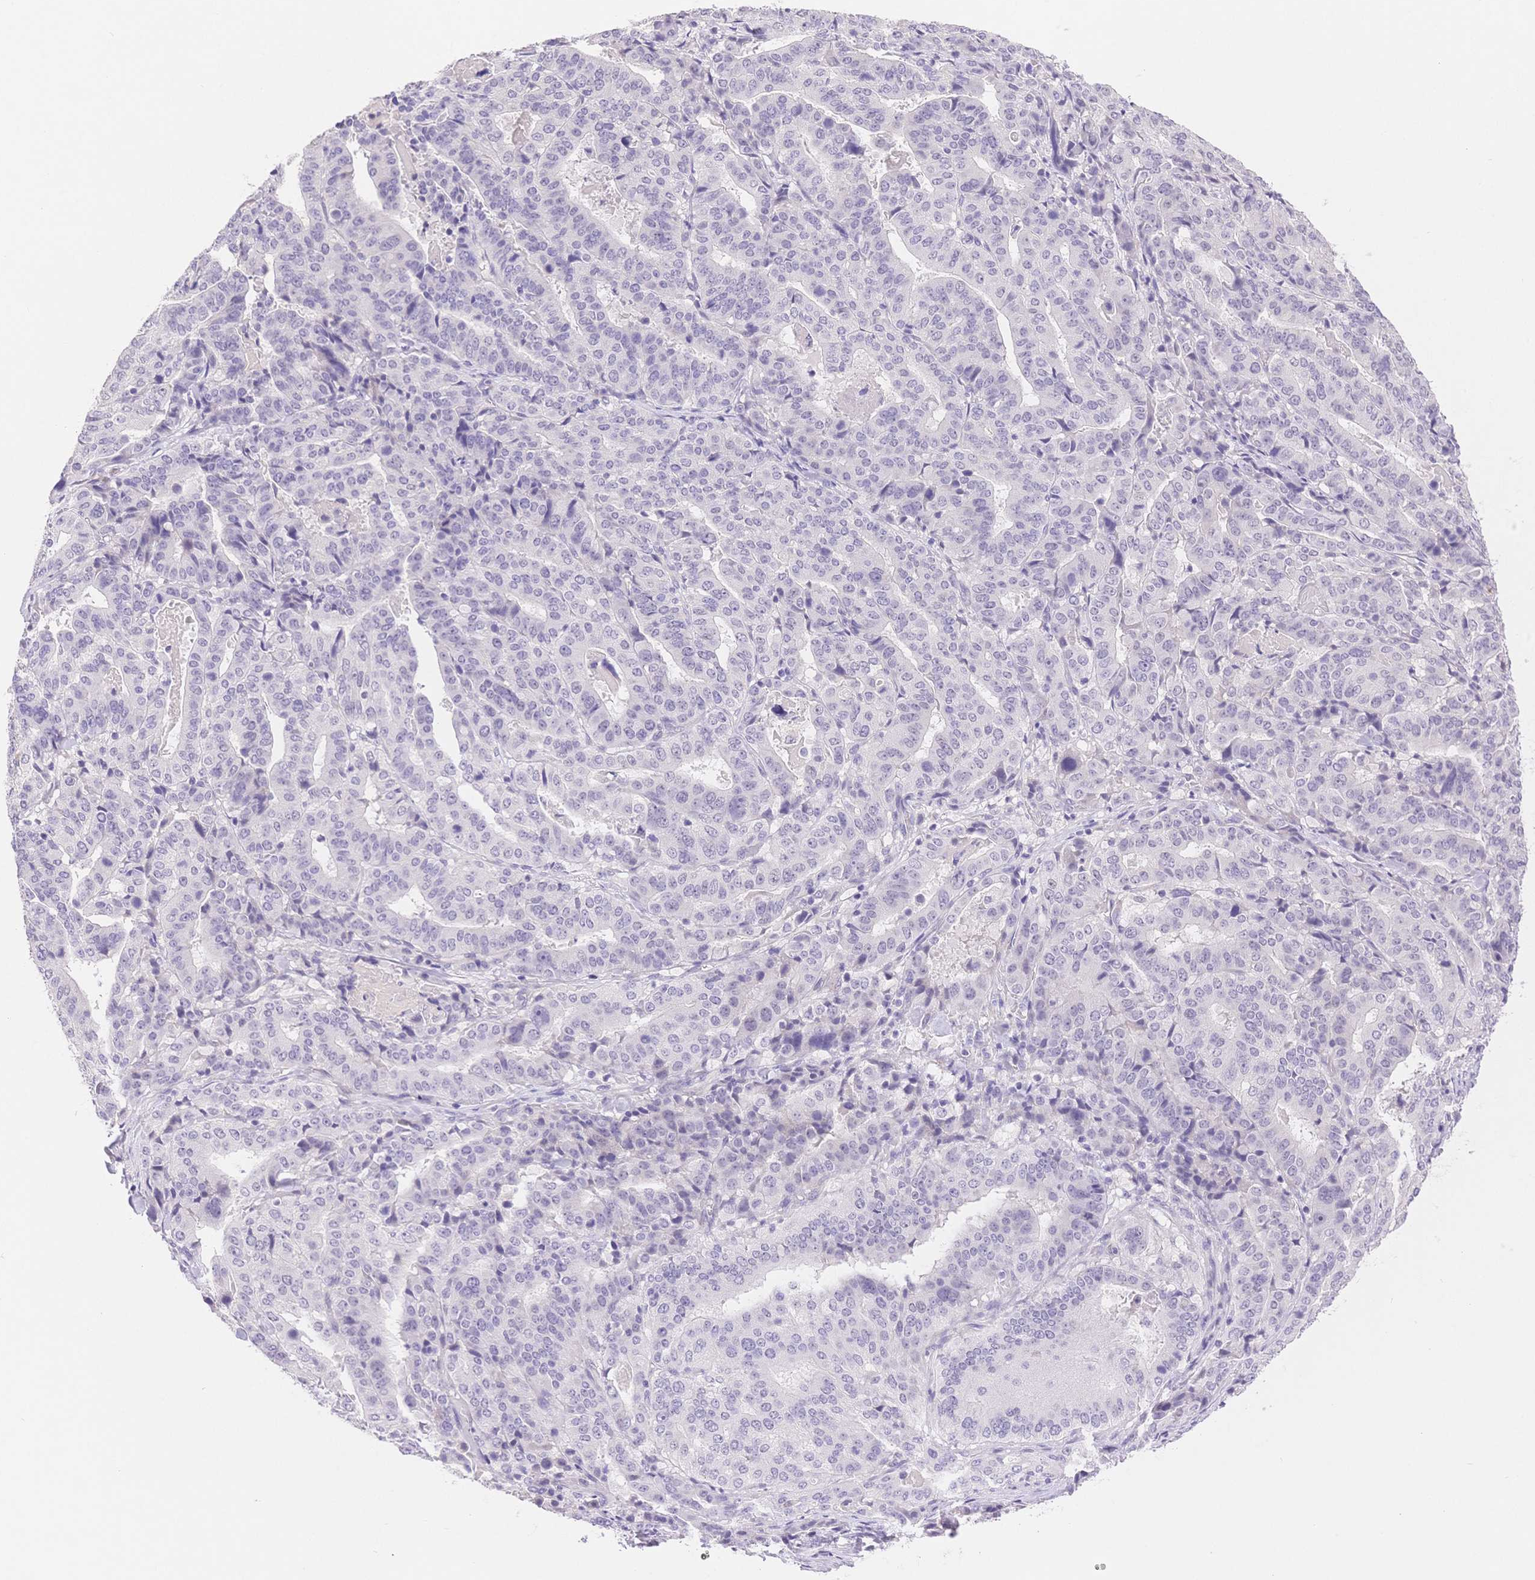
{"staining": {"intensity": "negative", "quantity": "none", "location": "none"}, "tissue": "stomach cancer", "cell_type": "Tumor cells", "image_type": "cancer", "snomed": [{"axis": "morphology", "description": "Adenocarcinoma, NOS"}, {"axis": "topography", "description": "Stomach"}], "caption": "Immunohistochemical staining of stomach adenocarcinoma shows no significant expression in tumor cells.", "gene": "MYOM1", "patient": {"sex": "male", "age": 48}}